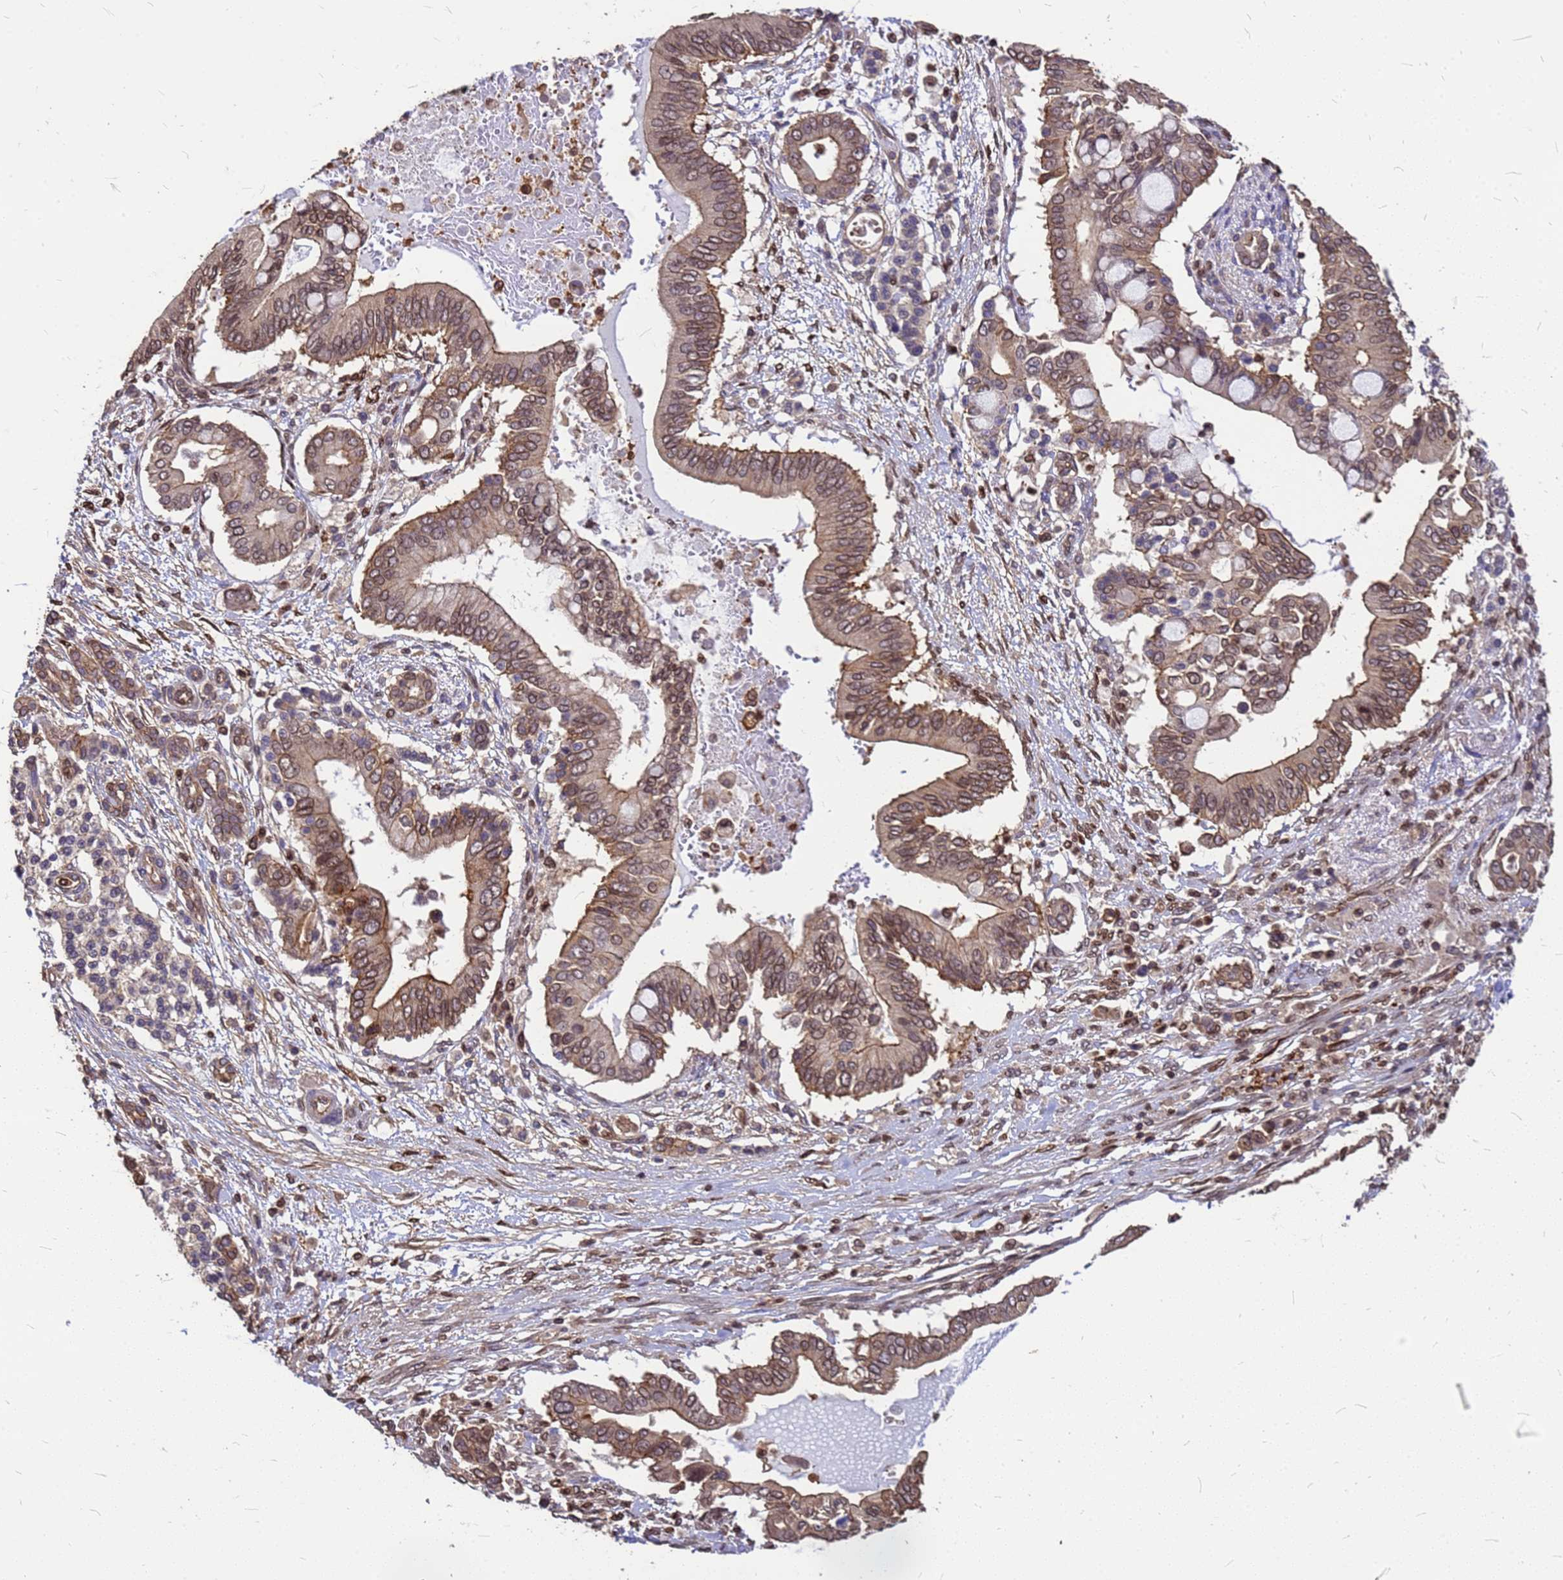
{"staining": {"intensity": "moderate", "quantity": ">75%", "location": "cytoplasmic/membranous,nuclear"}, "tissue": "pancreatic cancer", "cell_type": "Tumor cells", "image_type": "cancer", "snomed": [{"axis": "morphology", "description": "Adenocarcinoma, NOS"}, {"axis": "topography", "description": "Pancreas"}], "caption": "This histopathology image shows immunohistochemistry (IHC) staining of human adenocarcinoma (pancreatic), with medium moderate cytoplasmic/membranous and nuclear staining in approximately >75% of tumor cells.", "gene": "C1orf35", "patient": {"sex": "male", "age": 68}}